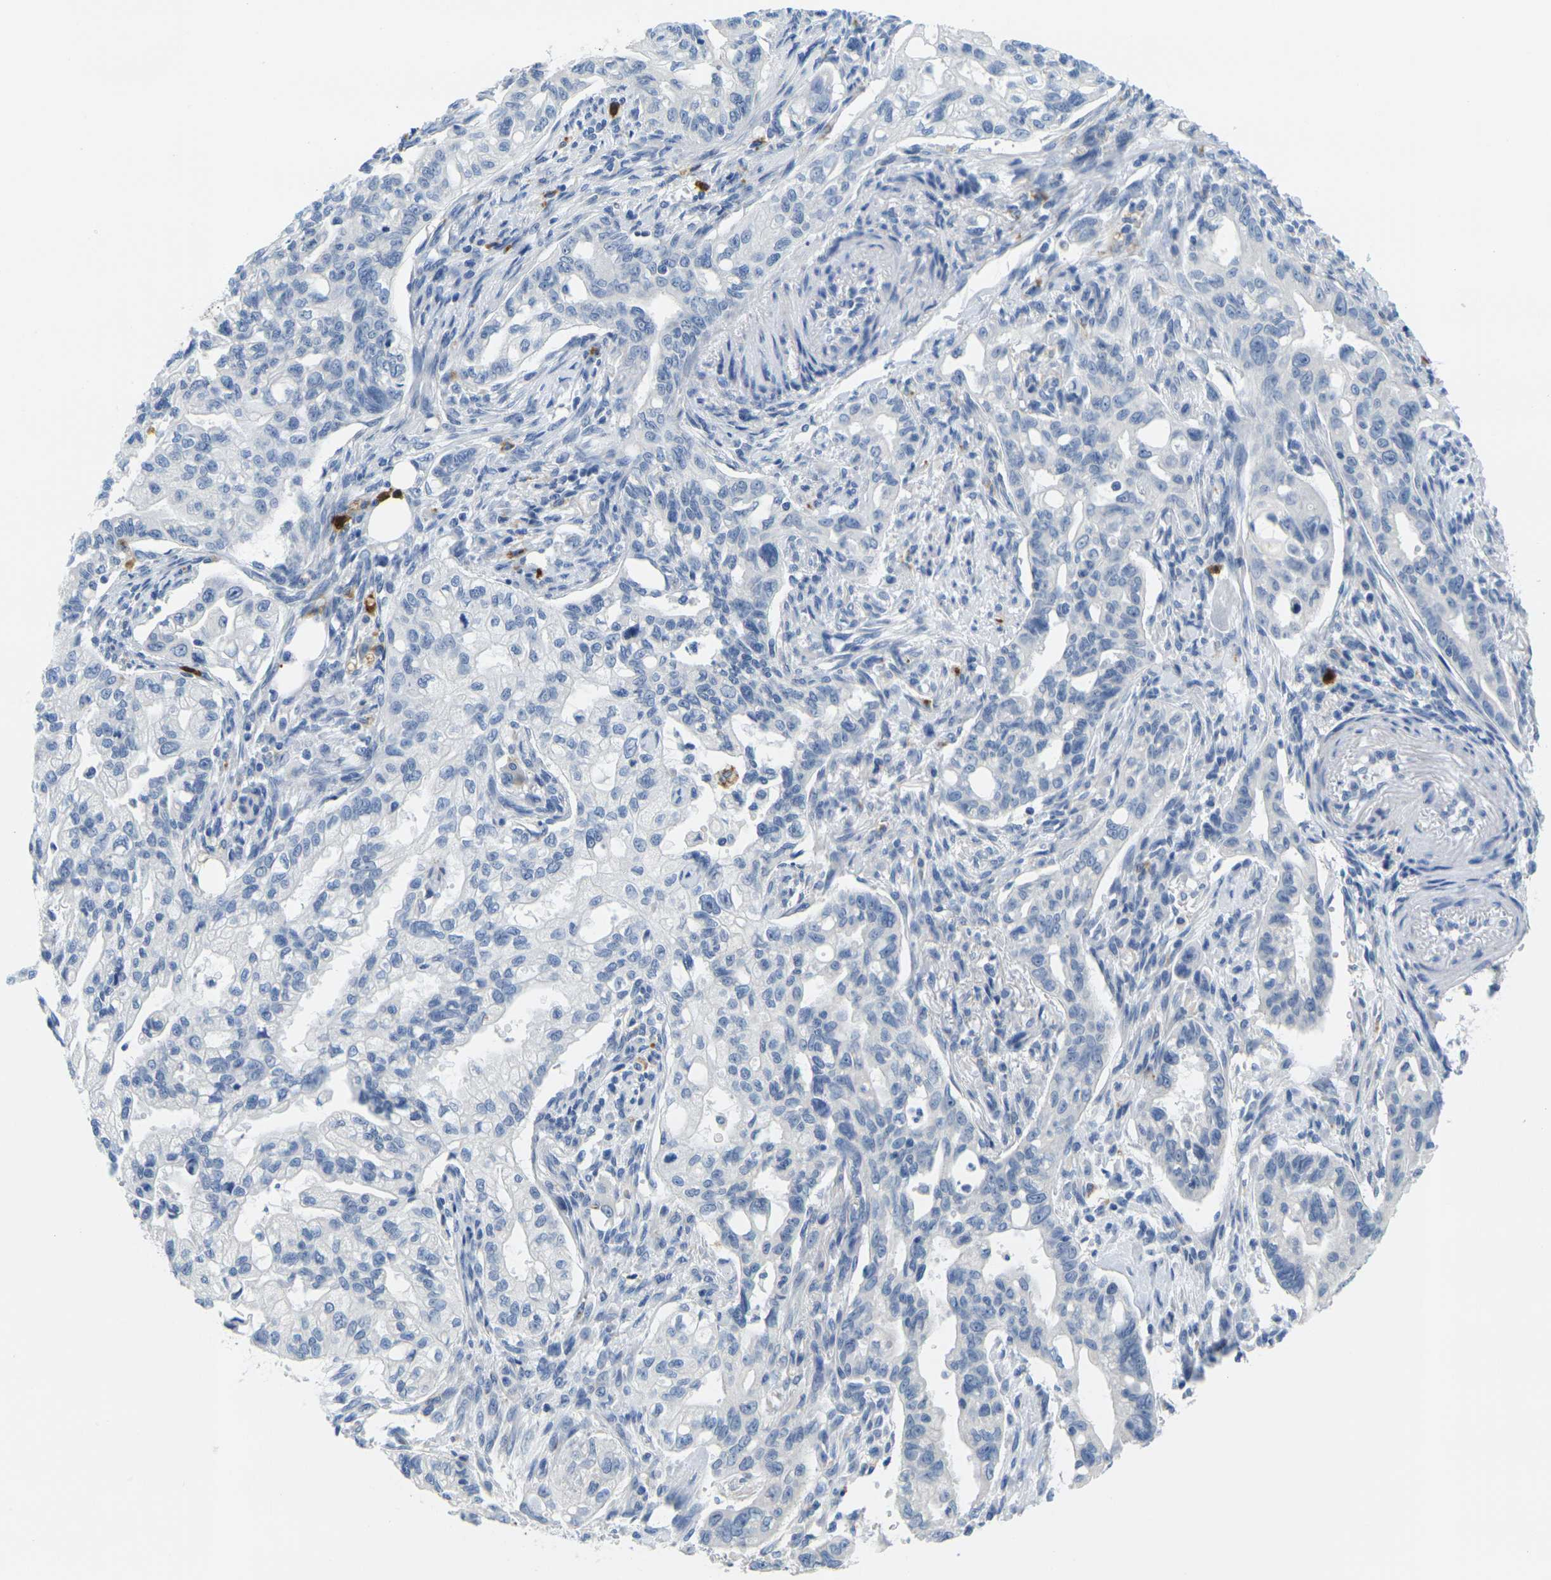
{"staining": {"intensity": "negative", "quantity": "none", "location": "none"}, "tissue": "pancreatic cancer", "cell_type": "Tumor cells", "image_type": "cancer", "snomed": [{"axis": "morphology", "description": "Normal tissue, NOS"}, {"axis": "topography", "description": "Pancreas"}], "caption": "Tumor cells show no significant staining in pancreatic cancer.", "gene": "GPR15", "patient": {"sex": "male", "age": 42}}